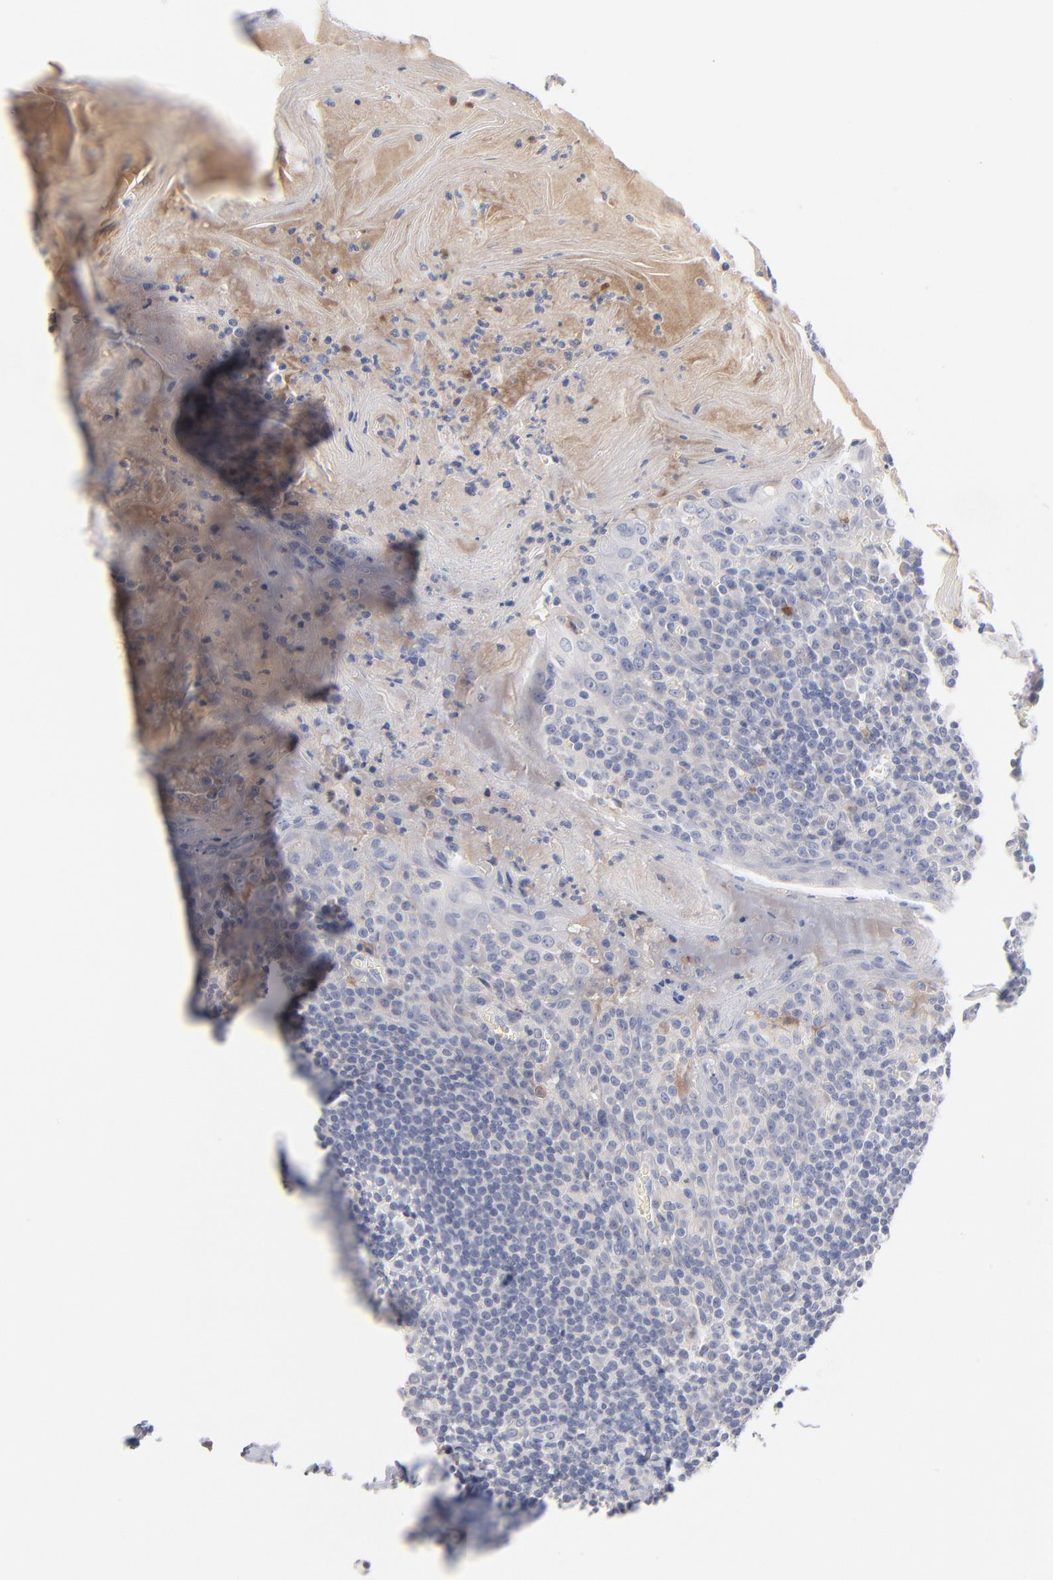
{"staining": {"intensity": "negative", "quantity": "none", "location": "none"}, "tissue": "tonsil", "cell_type": "Germinal center cells", "image_type": "normal", "snomed": [{"axis": "morphology", "description": "Normal tissue, NOS"}, {"axis": "topography", "description": "Tonsil"}], "caption": "DAB immunohistochemical staining of benign human tonsil demonstrates no significant positivity in germinal center cells.", "gene": "F12", "patient": {"sex": "male", "age": 31}}